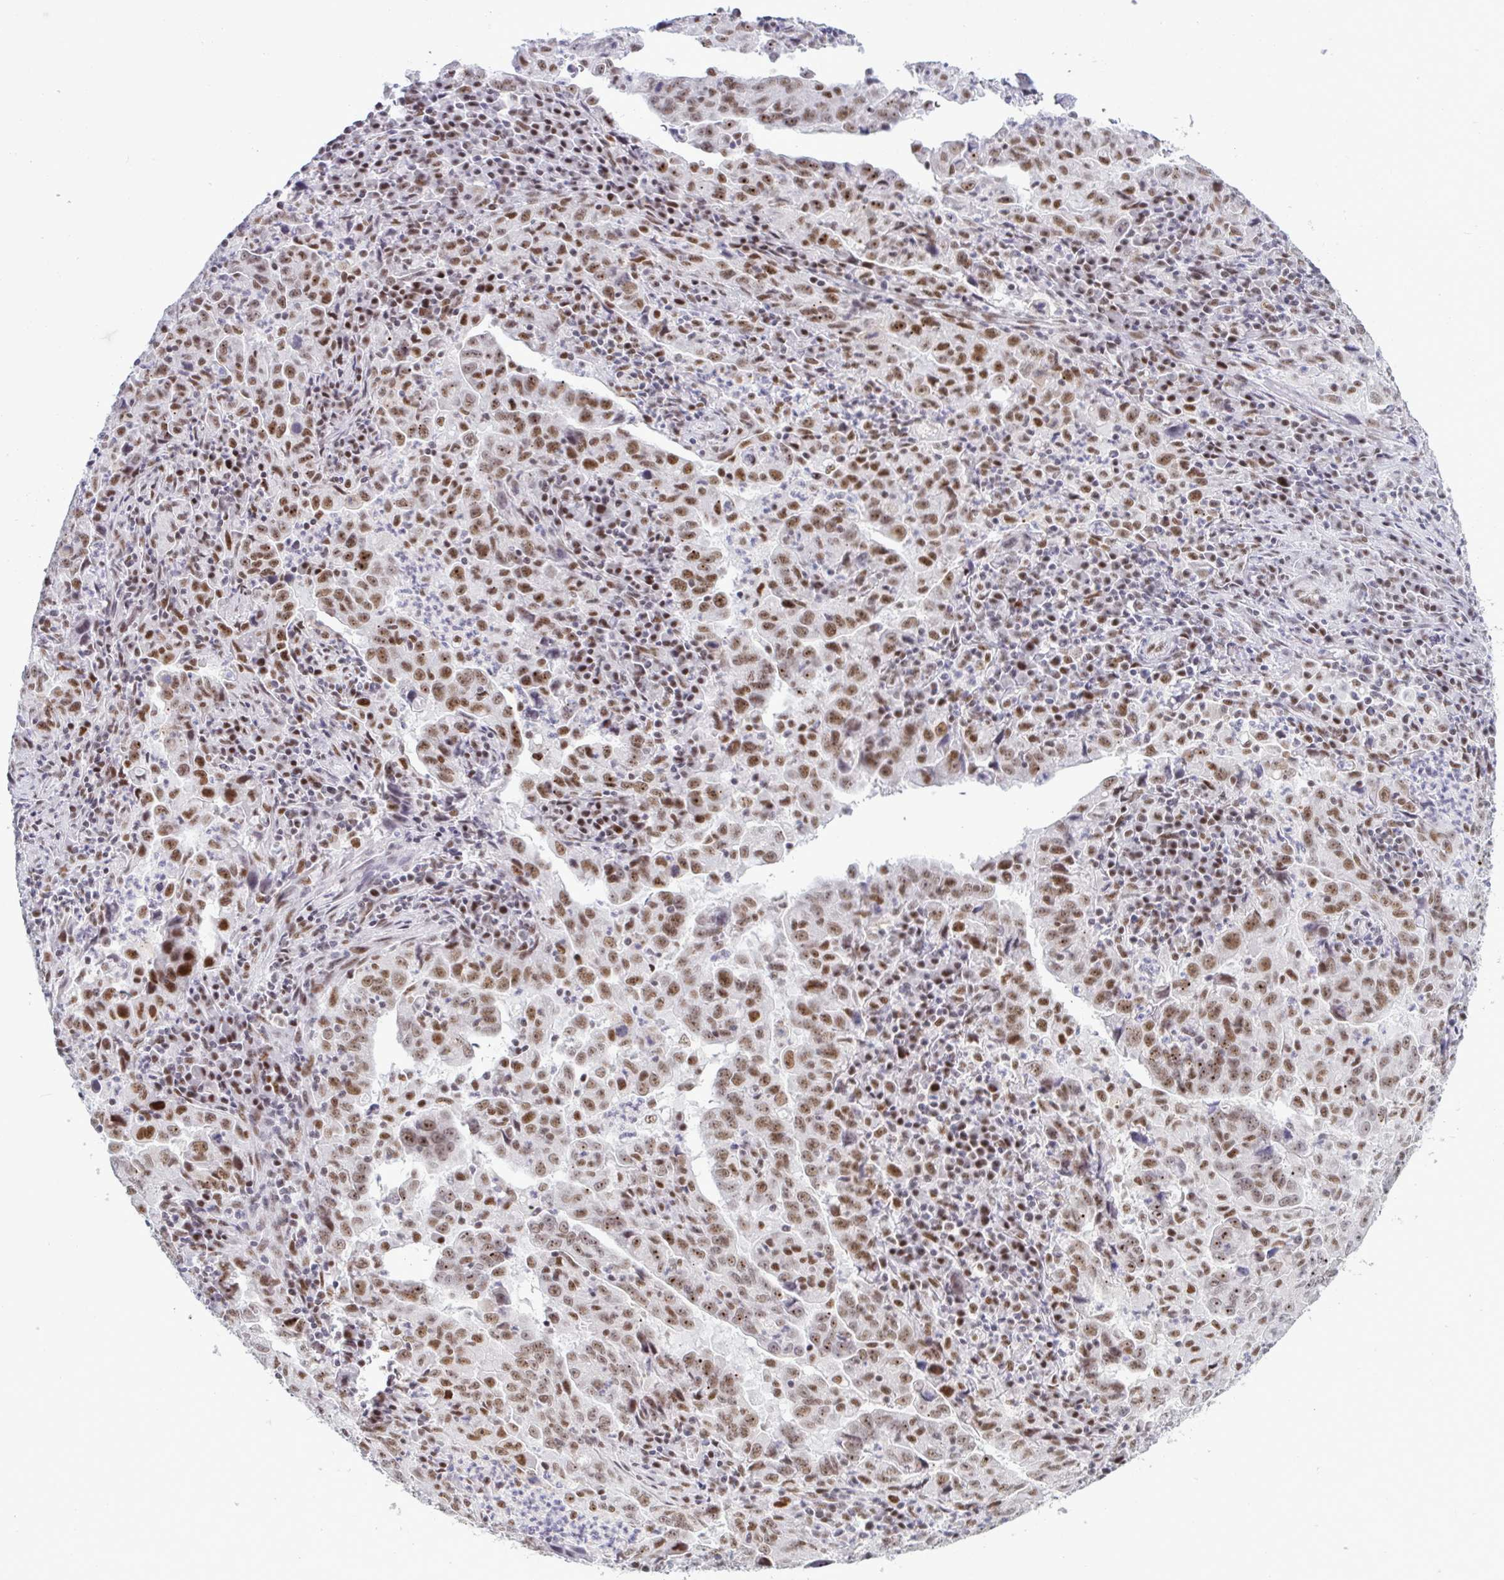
{"staining": {"intensity": "moderate", "quantity": ">75%", "location": "nuclear"}, "tissue": "lung cancer", "cell_type": "Tumor cells", "image_type": "cancer", "snomed": [{"axis": "morphology", "description": "Adenocarcinoma, NOS"}, {"axis": "topography", "description": "Lung"}], "caption": "Adenocarcinoma (lung) stained with a protein marker demonstrates moderate staining in tumor cells.", "gene": "PPP1R10", "patient": {"sex": "male", "age": 67}}